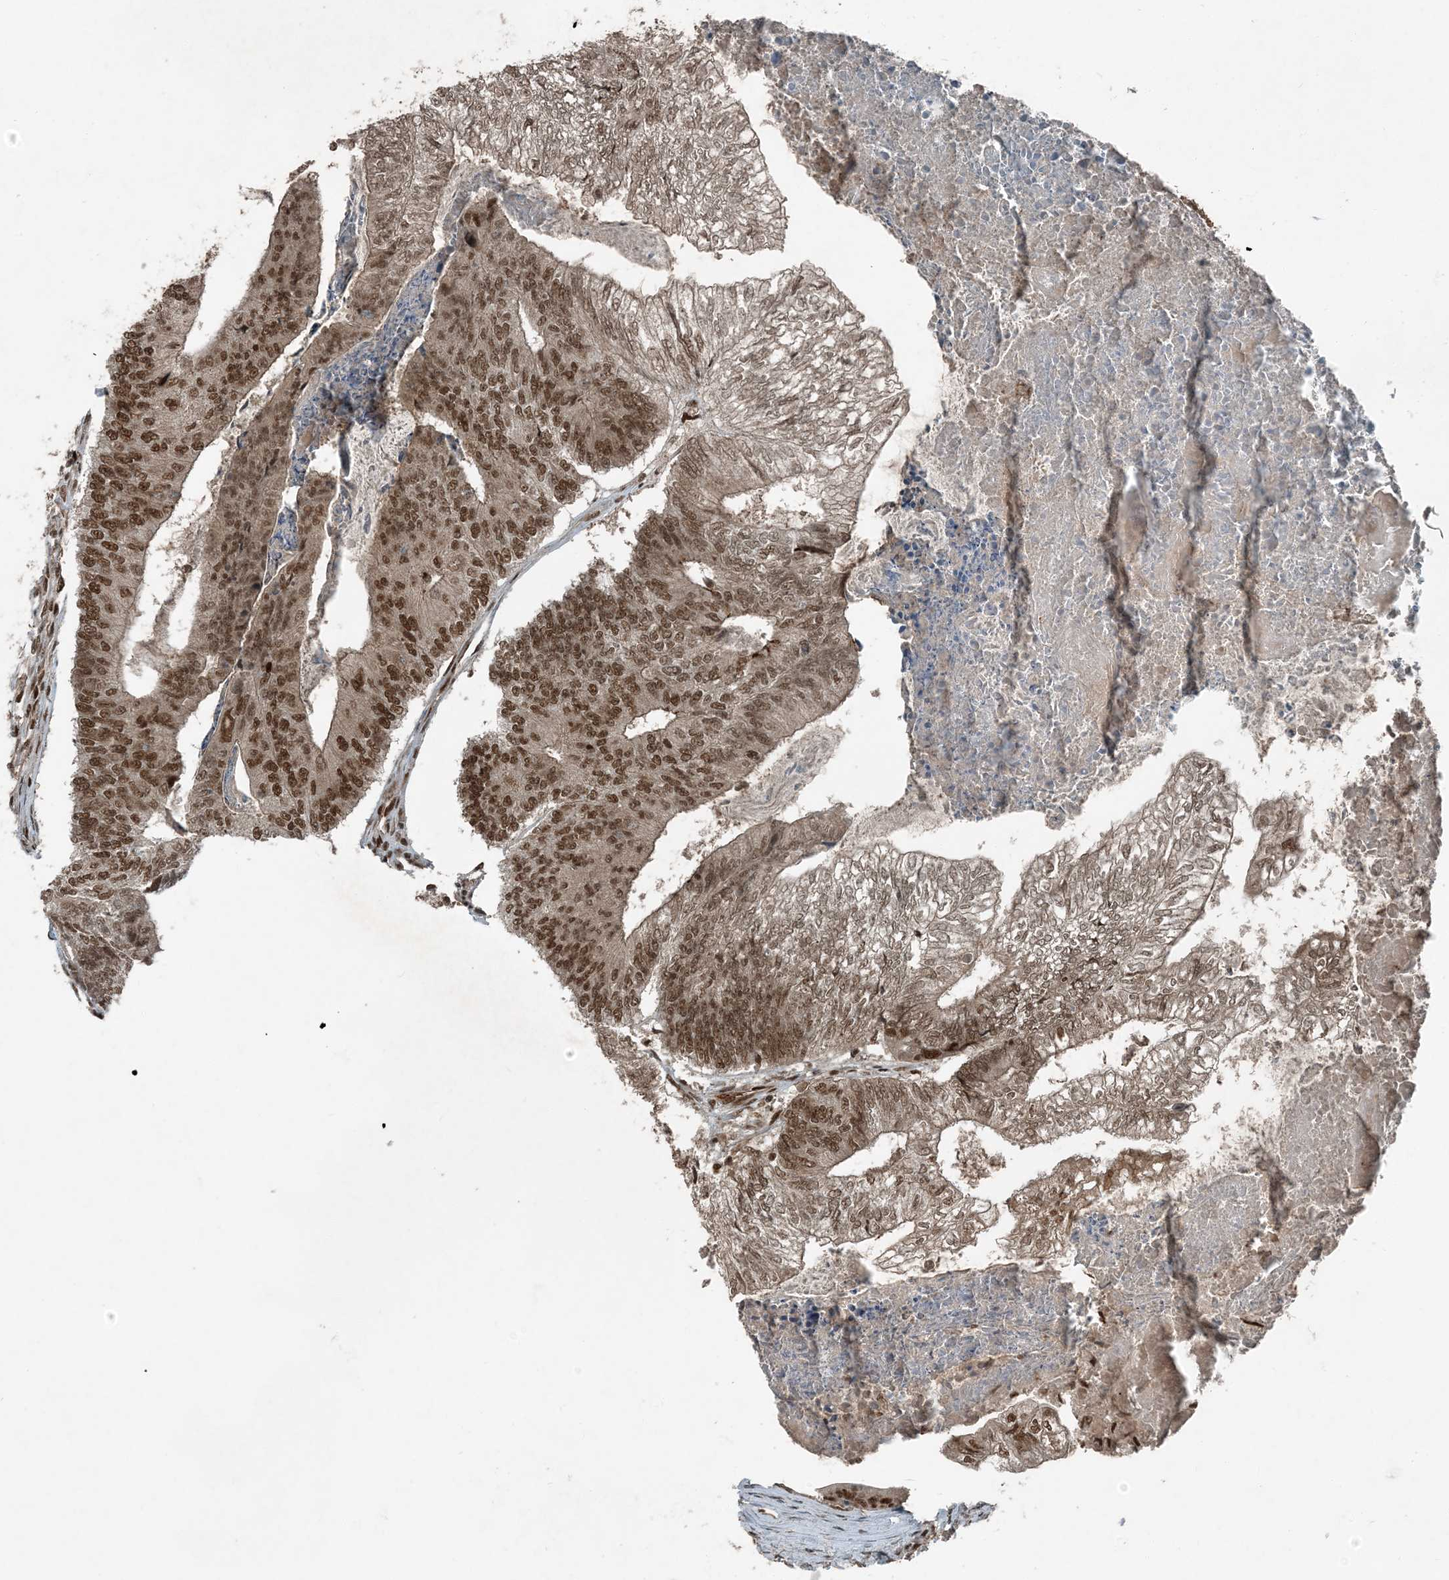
{"staining": {"intensity": "moderate", "quantity": ">75%", "location": "nuclear"}, "tissue": "colorectal cancer", "cell_type": "Tumor cells", "image_type": "cancer", "snomed": [{"axis": "morphology", "description": "Adenocarcinoma, NOS"}, {"axis": "topography", "description": "Colon"}], "caption": "There is medium levels of moderate nuclear expression in tumor cells of colorectal cancer, as demonstrated by immunohistochemical staining (brown color).", "gene": "TRAPPC12", "patient": {"sex": "female", "age": 67}}